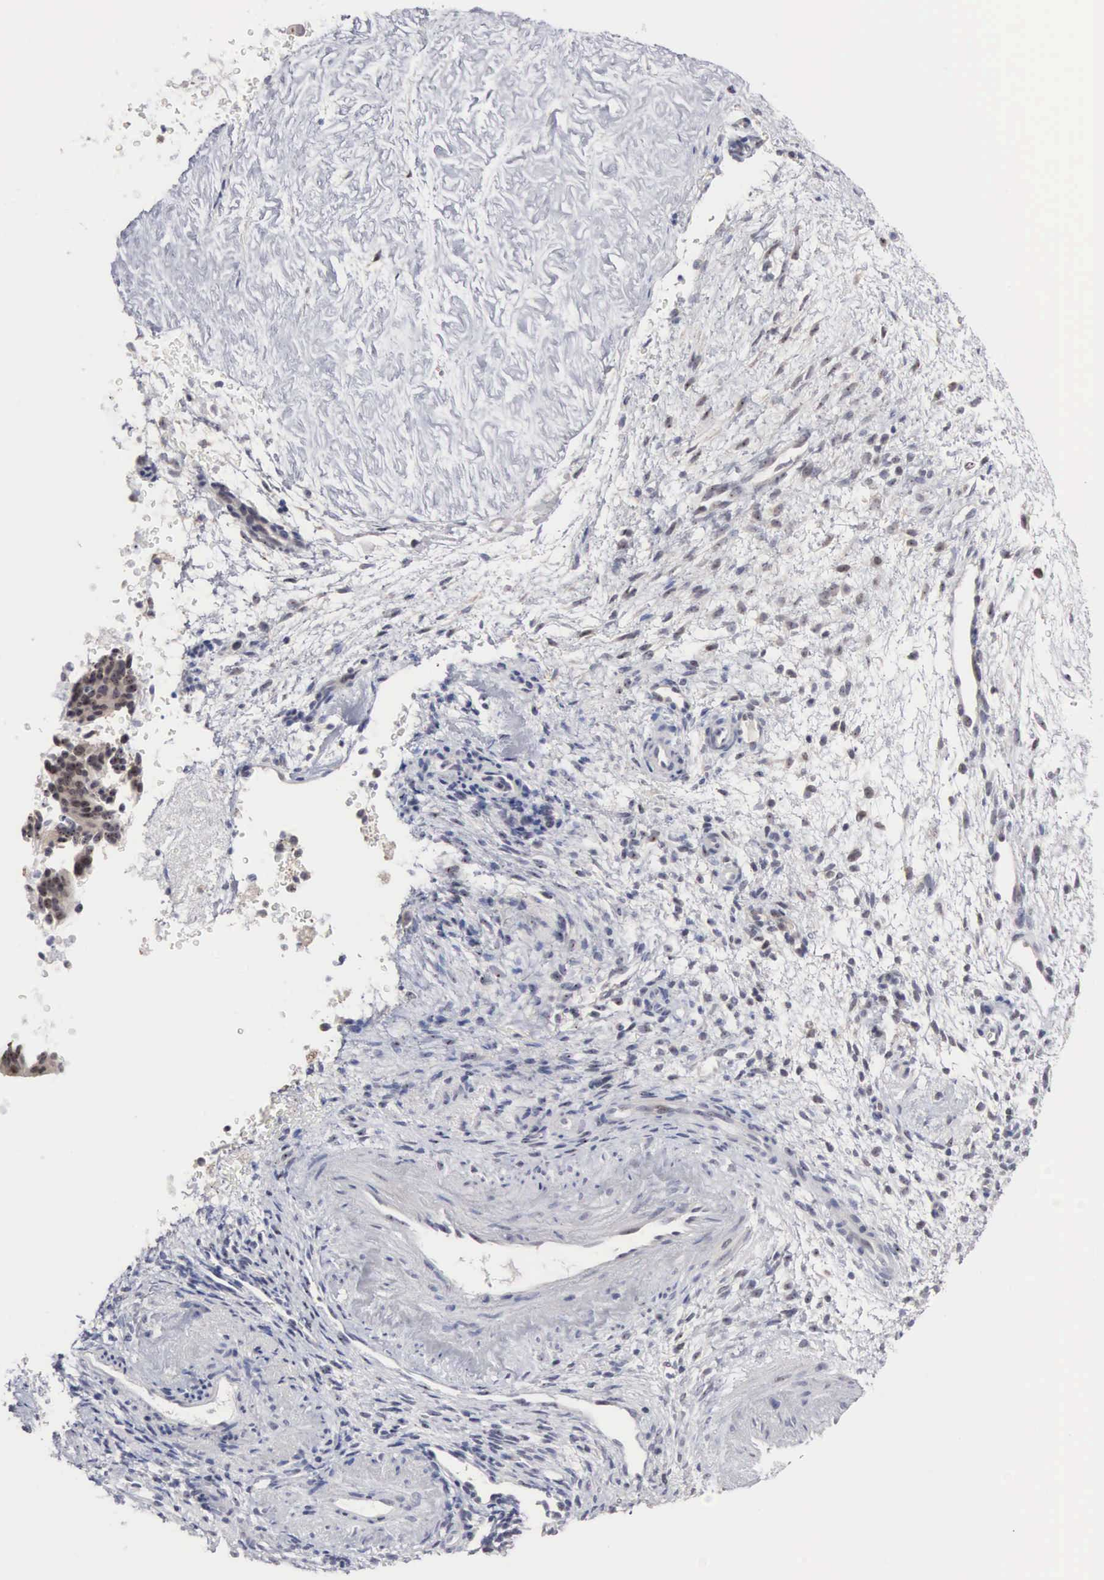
{"staining": {"intensity": "weak", "quantity": "25%-75%", "location": "nuclear"}, "tissue": "ovarian cancer", "cell_type": "Tumor cells", "image_type": "cancer", "snomed": [{"axis": "morphology", "description": "Carcinoma, endometroid"}, {"axis": "topography", "description": "Ovary"}], "caption": "Immunohistochemical staining of human ovarian cancer (endometroid carcinoma) exhibits low levels of weak nuclear protein expression in about 25%-75% of tumor cells.", "gene": "ACOT4", "patient": {"sex": "female", "age": 52}}